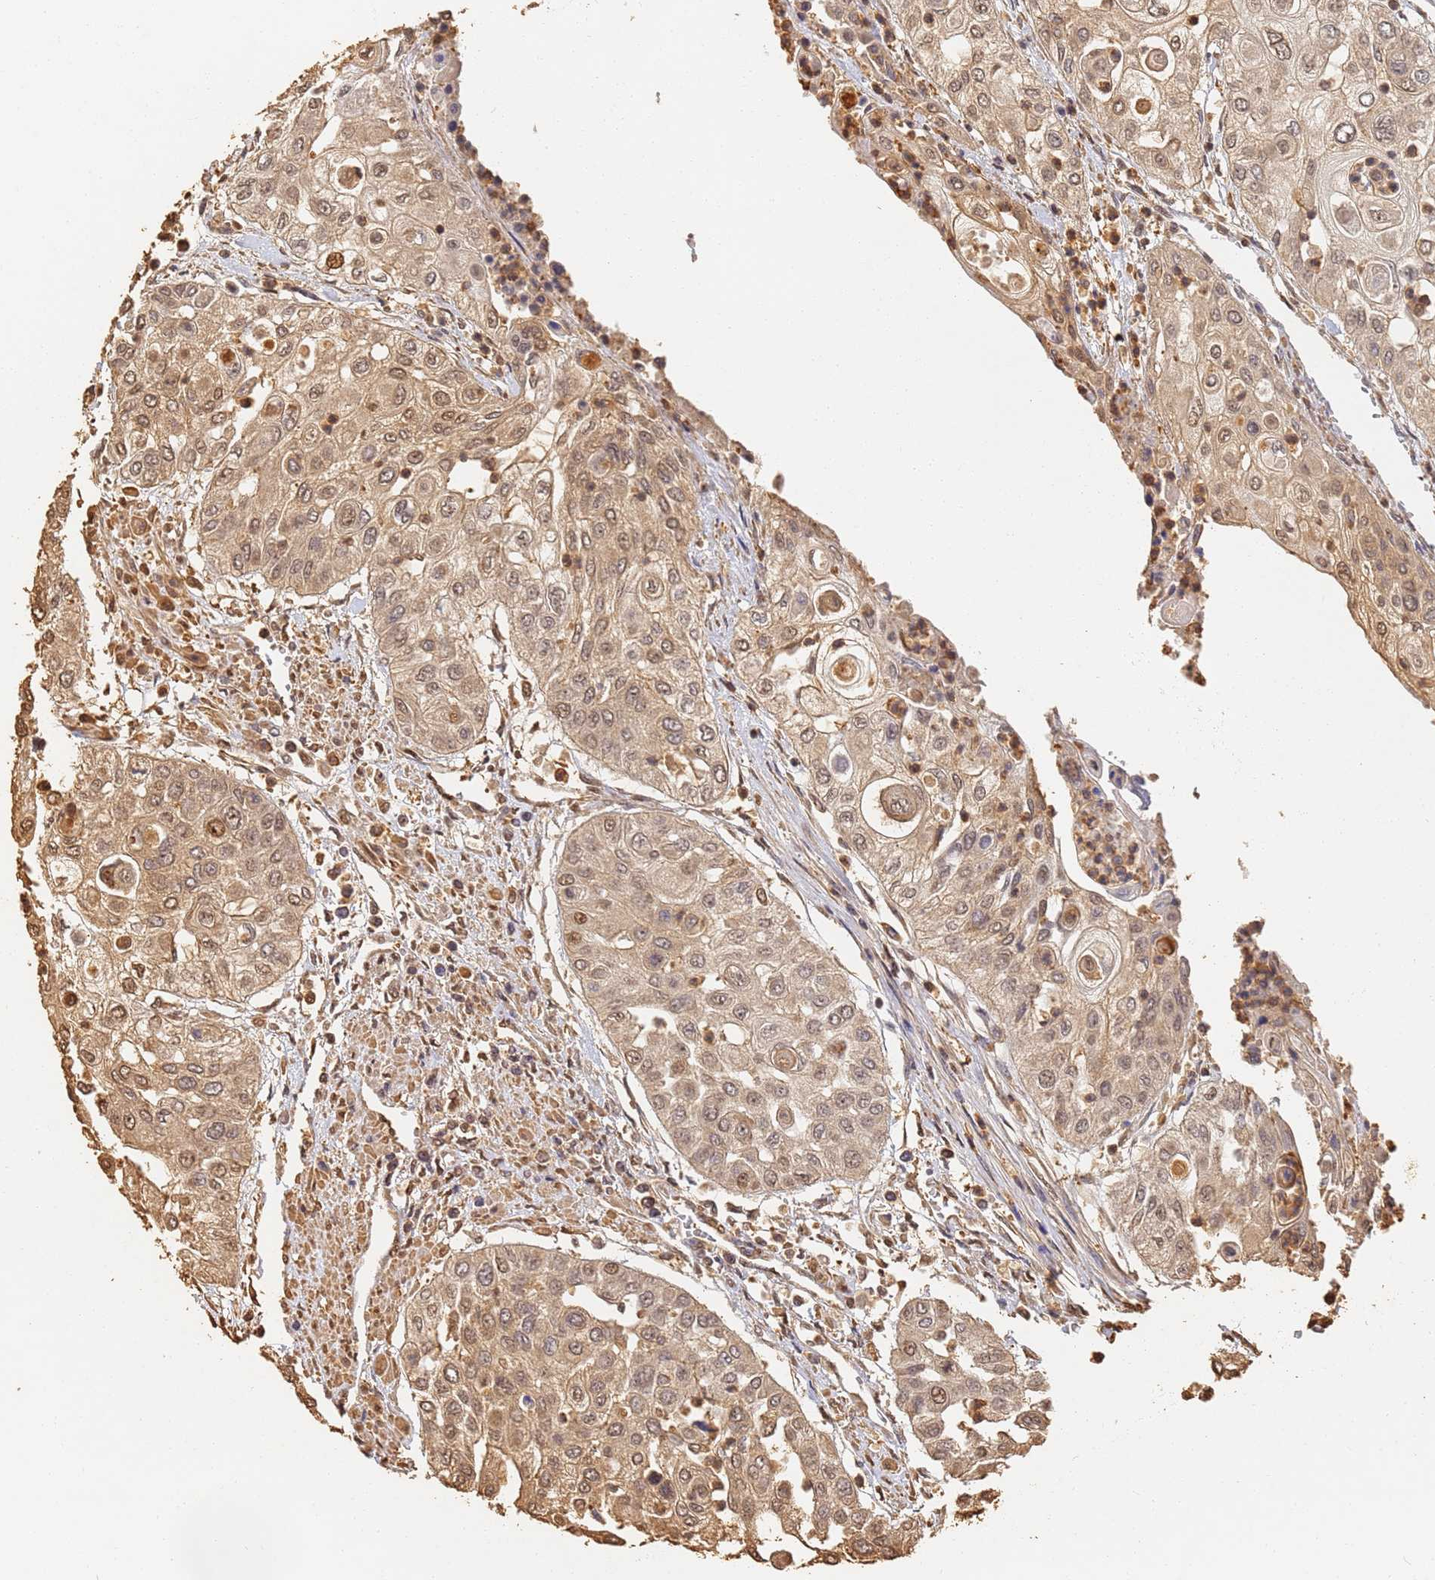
{"staining": {"intensity": "moderate", "quantity": ">75%", "location": "cytoplasmic/membranous,nuclear"}, "tissue": "urothelial cancer", "cell_type": "Tumor cells", "image_type": "cancer", "snomed": [{"axis": "morphology", "description": "Urothelial carcinoma, High grade"}, {"axis": "topography", "description": "Urinary bladder"}], "caption": "A medium amount of moderate cytoplasmic/membranous and nuclear positivity is seen in about >75% of tumor cells in urothelial carcinoma (high-grade) tissue.", "gene": "JAK2", "patient": {"sex": "female", "age": 79}}